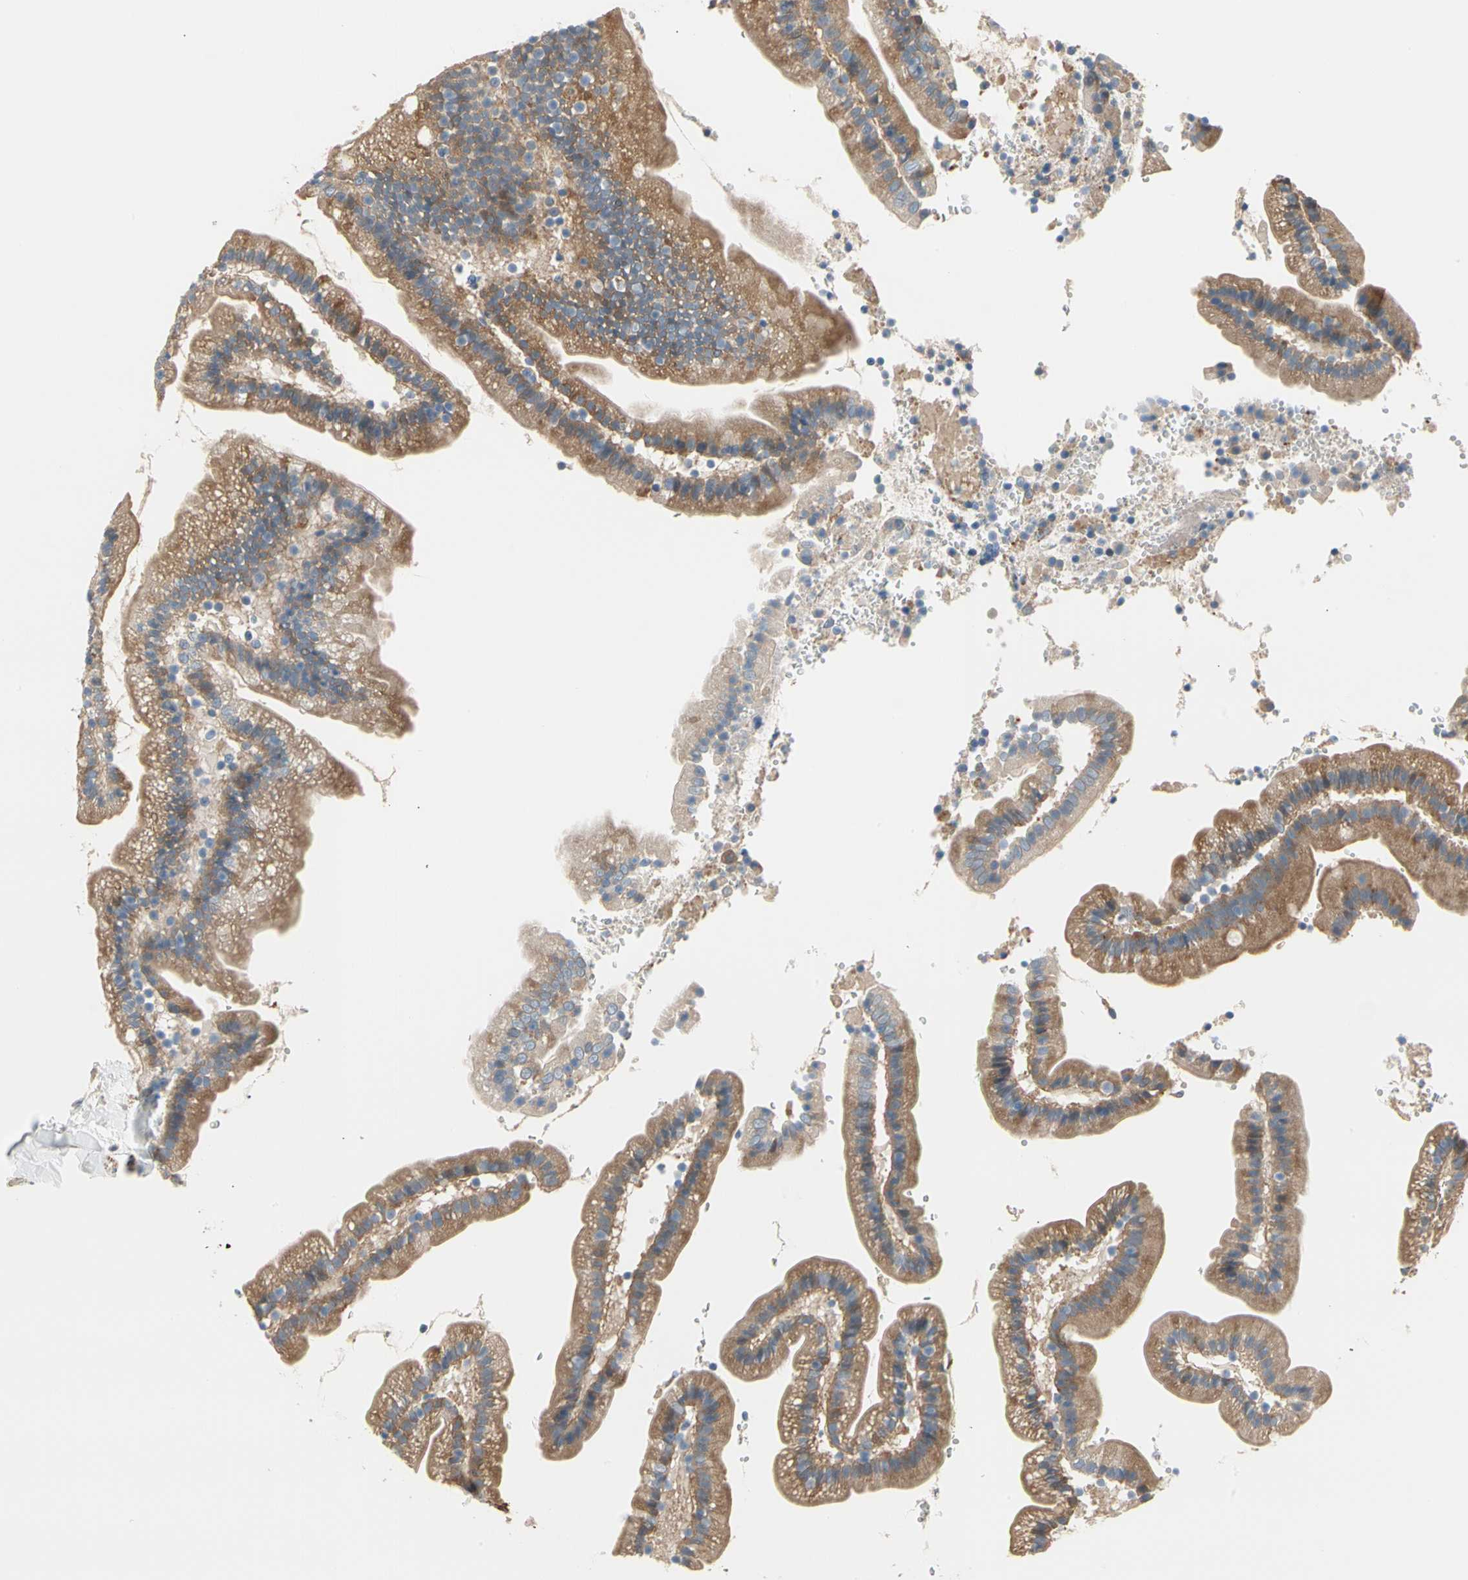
{"staining": {"intensity": "moderate", "quantity": ">75%", "location": "cytoplasmic/membranous"}, "tissue": "duodenum", "cell_type": "Glandular cells", "image_type": "normal", "snomed": [{"axis": "morphology", "description": "Normal tissue, NOS"}, {"axis": "topography", "description": "Duodenum"}], "caption": "Benign duodenum was stained to show a protein in brown. There is medium levels of moderate cytoplasmic/membranous positivity in about >75% of glandular cells.", "gene": "LIMK2", "patient": {"sex": "male", "age": 66}}